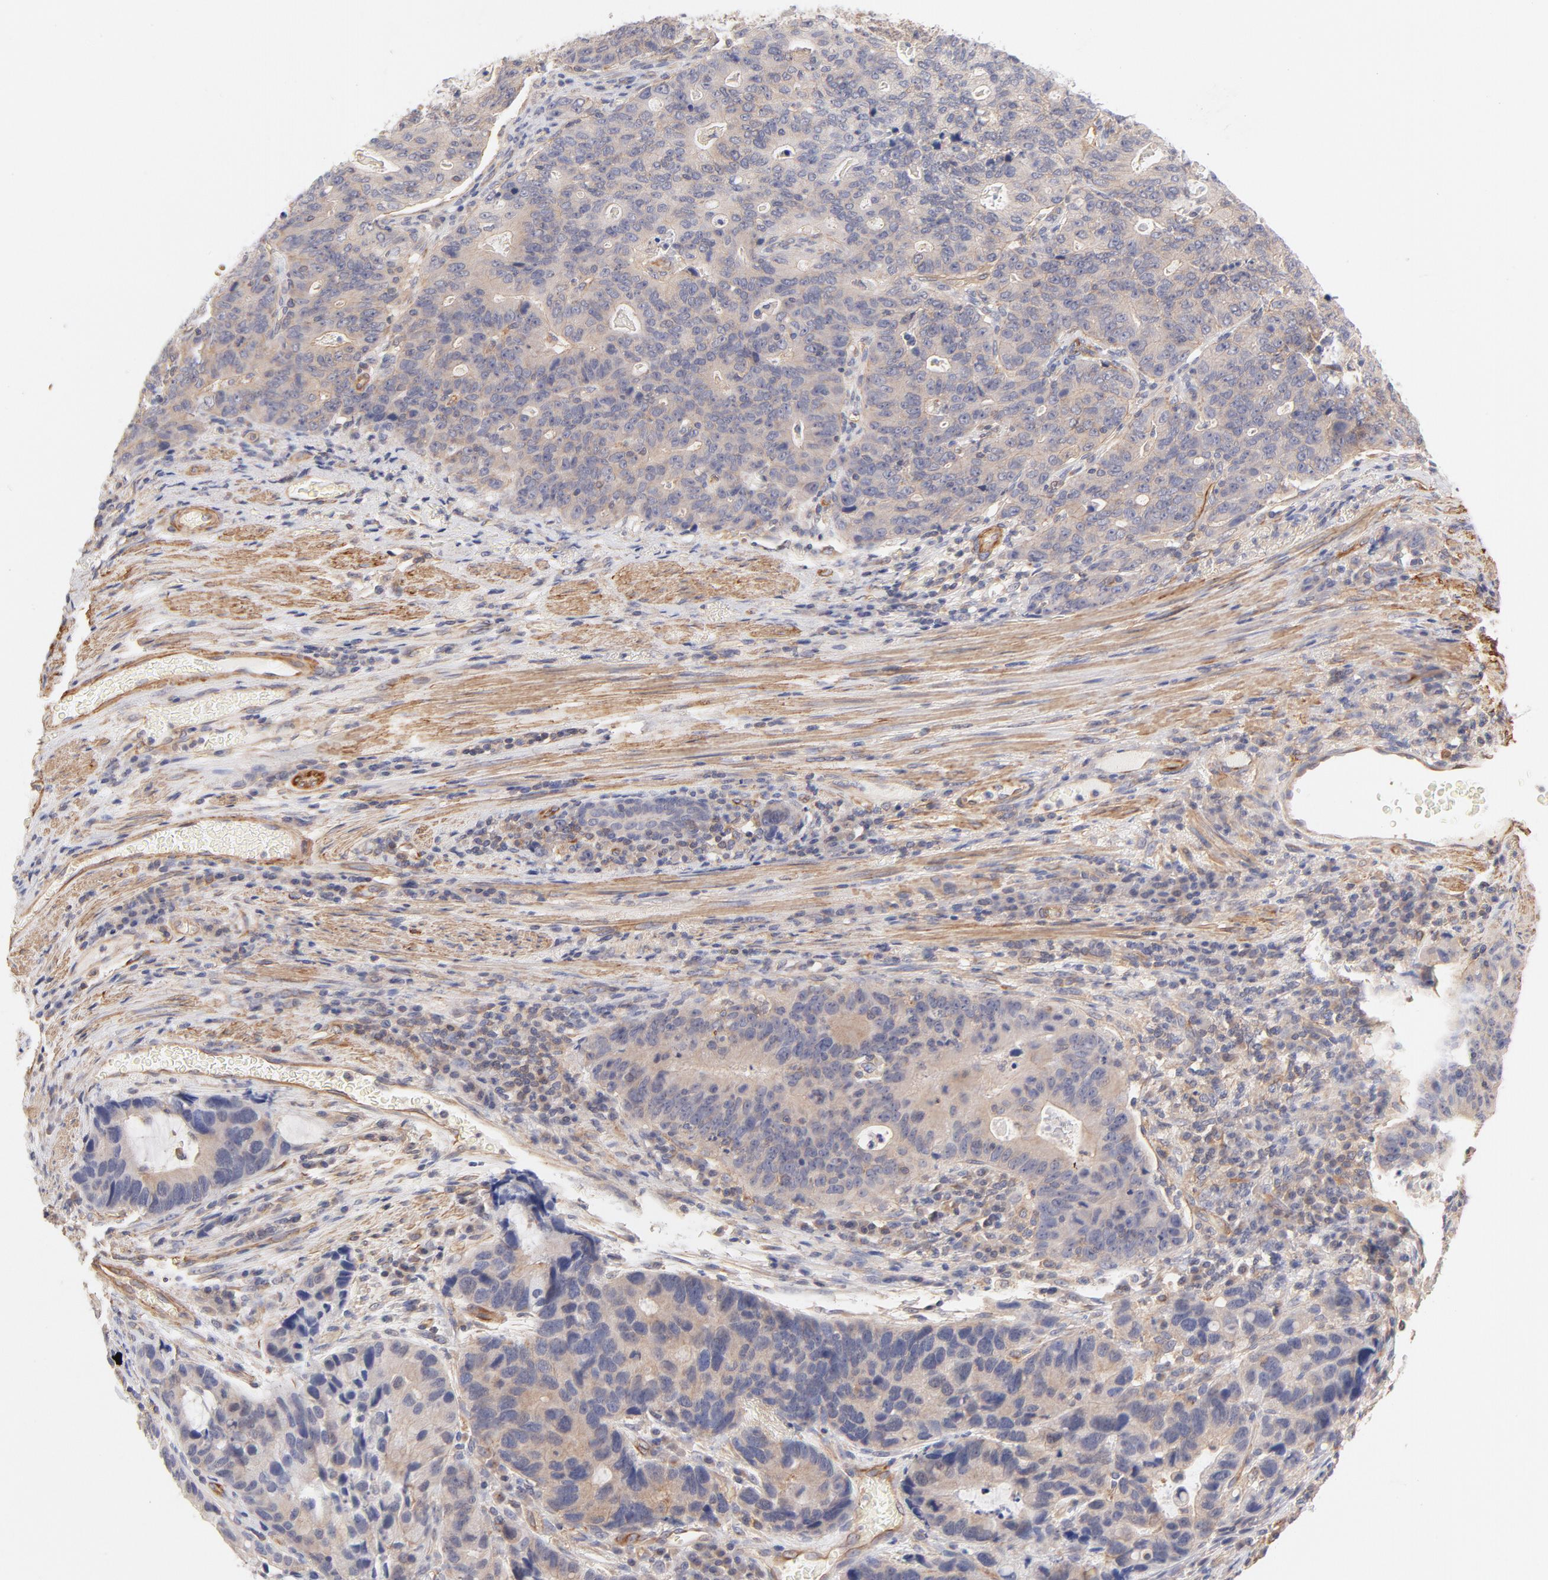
{"staining": {"intensity": "weak", "quantity": ">75%", "location": "cytoplasmic/membranous"}, "tissue": "stomach cancer", "cell_type": "Tumor cells", "image_type": "cancer", "snomed": [{"axis": "morphology", "description": "Adenocarcinoma, NOS"}, {"axis": "topography", "description": "Esophagus"}, {"axis": "topography", "description": "Stomach"}], "caption": "A high-resolution photomicrograph shows IHC staining of stomach adenocarcinoma, which displays weak cytoplasmic/membranous expression in about >75% of tumor cells.", "gene": "LDLRAP1", "patient": {"sex": "male", "age": 74}}